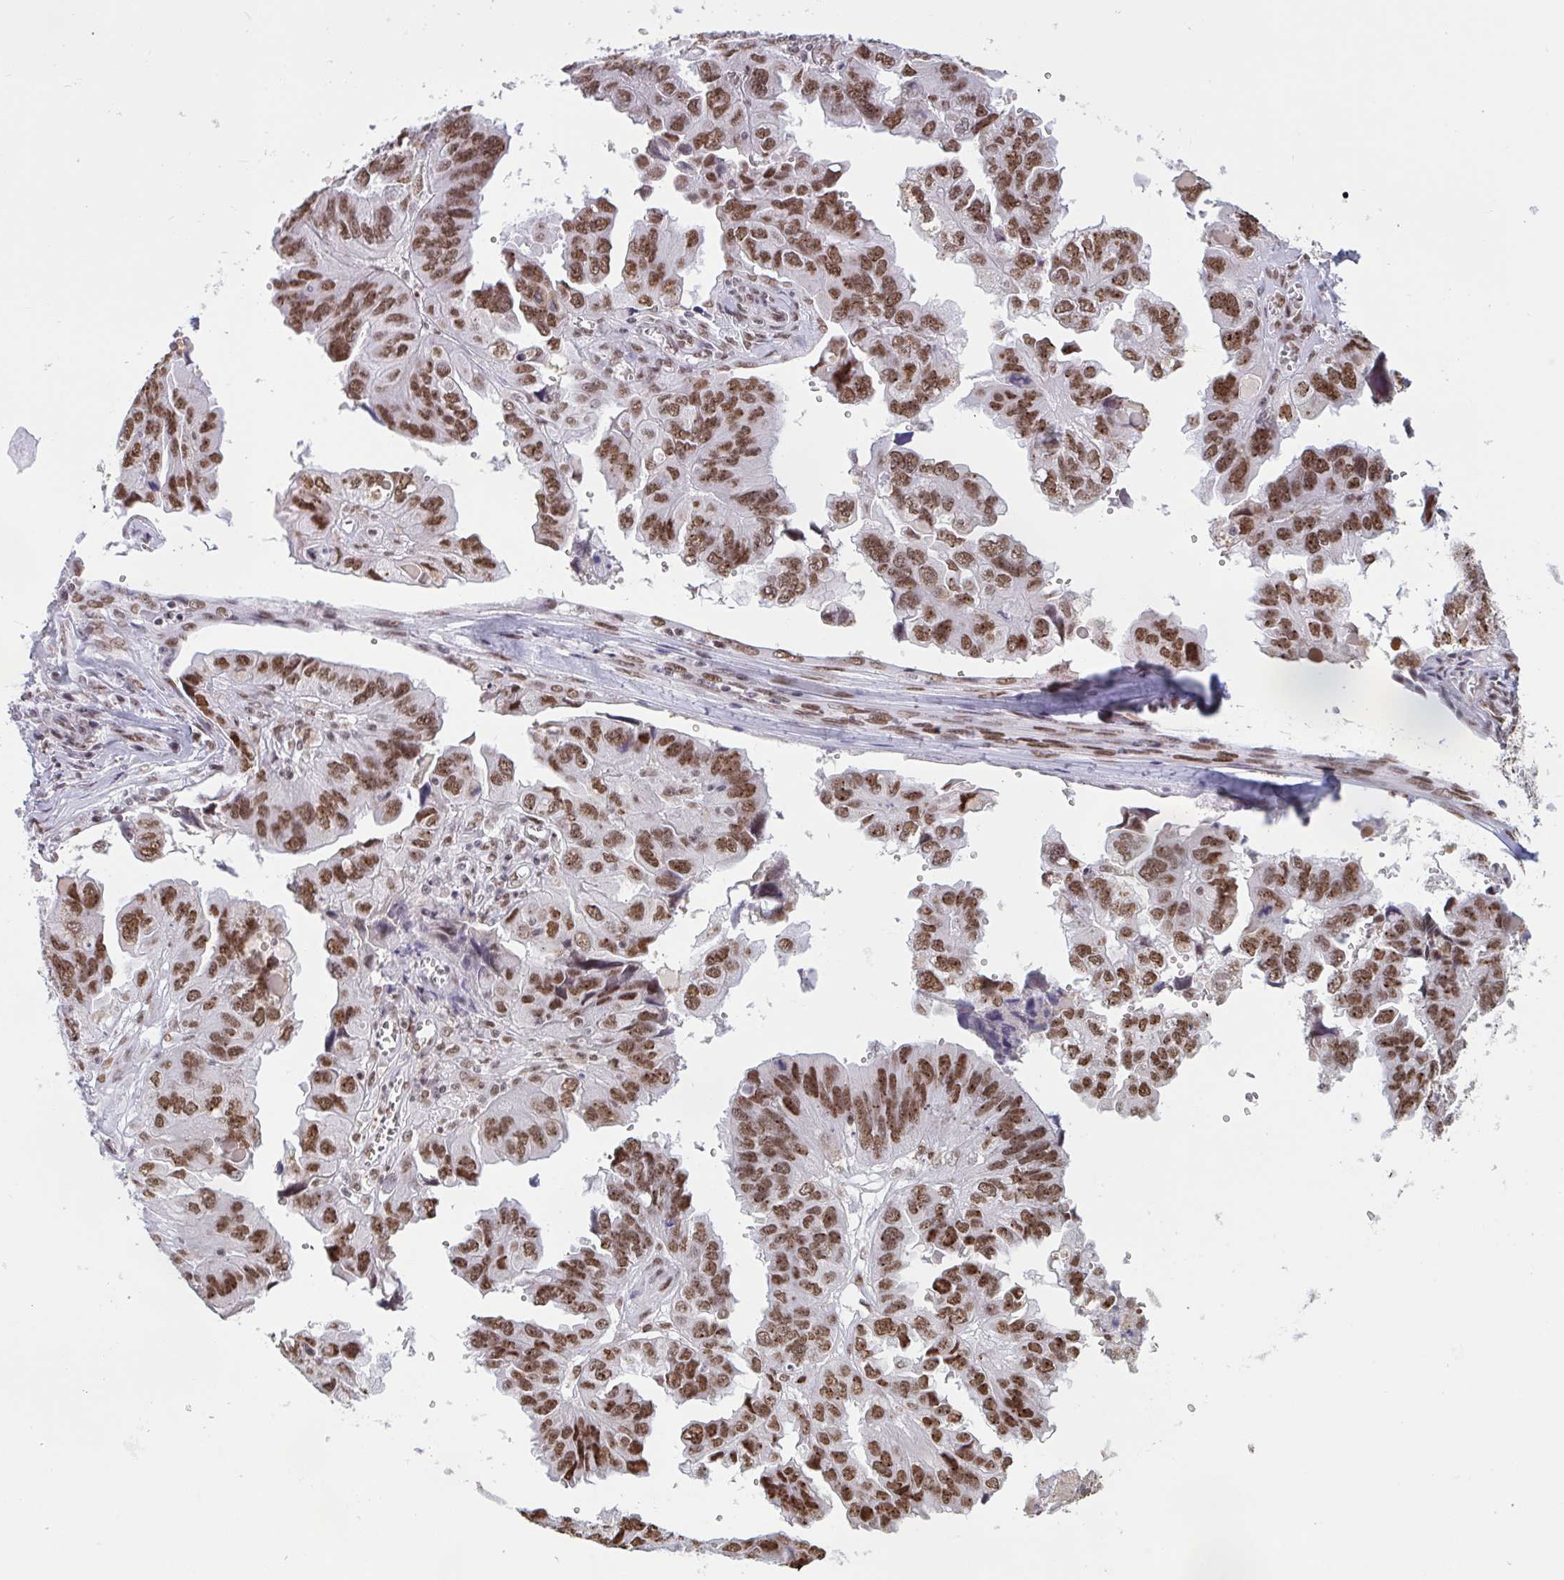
{"staining": {"intensity": "strong", "quantity": ">75%", "location": "nuclear"}, "tissue": "ovarian cancer", "cell_type": "Tumor cells", "image_type": "cancer", "snomed": [{"axis": "morphology", "description": "Cystadenocarcinoma, serous, NOS"}, {"axis": "topography", "description": "Ovary"}], "caption": "Immunohistochemistry (DAB) staining of ovarian cancer (serous cystadenocarcinoma) shows strong nuclear protein expression in approximately >75% of tumor cells.", "gene": "CBFA2T2", "patient": {"sex": "female", "age": 79}}